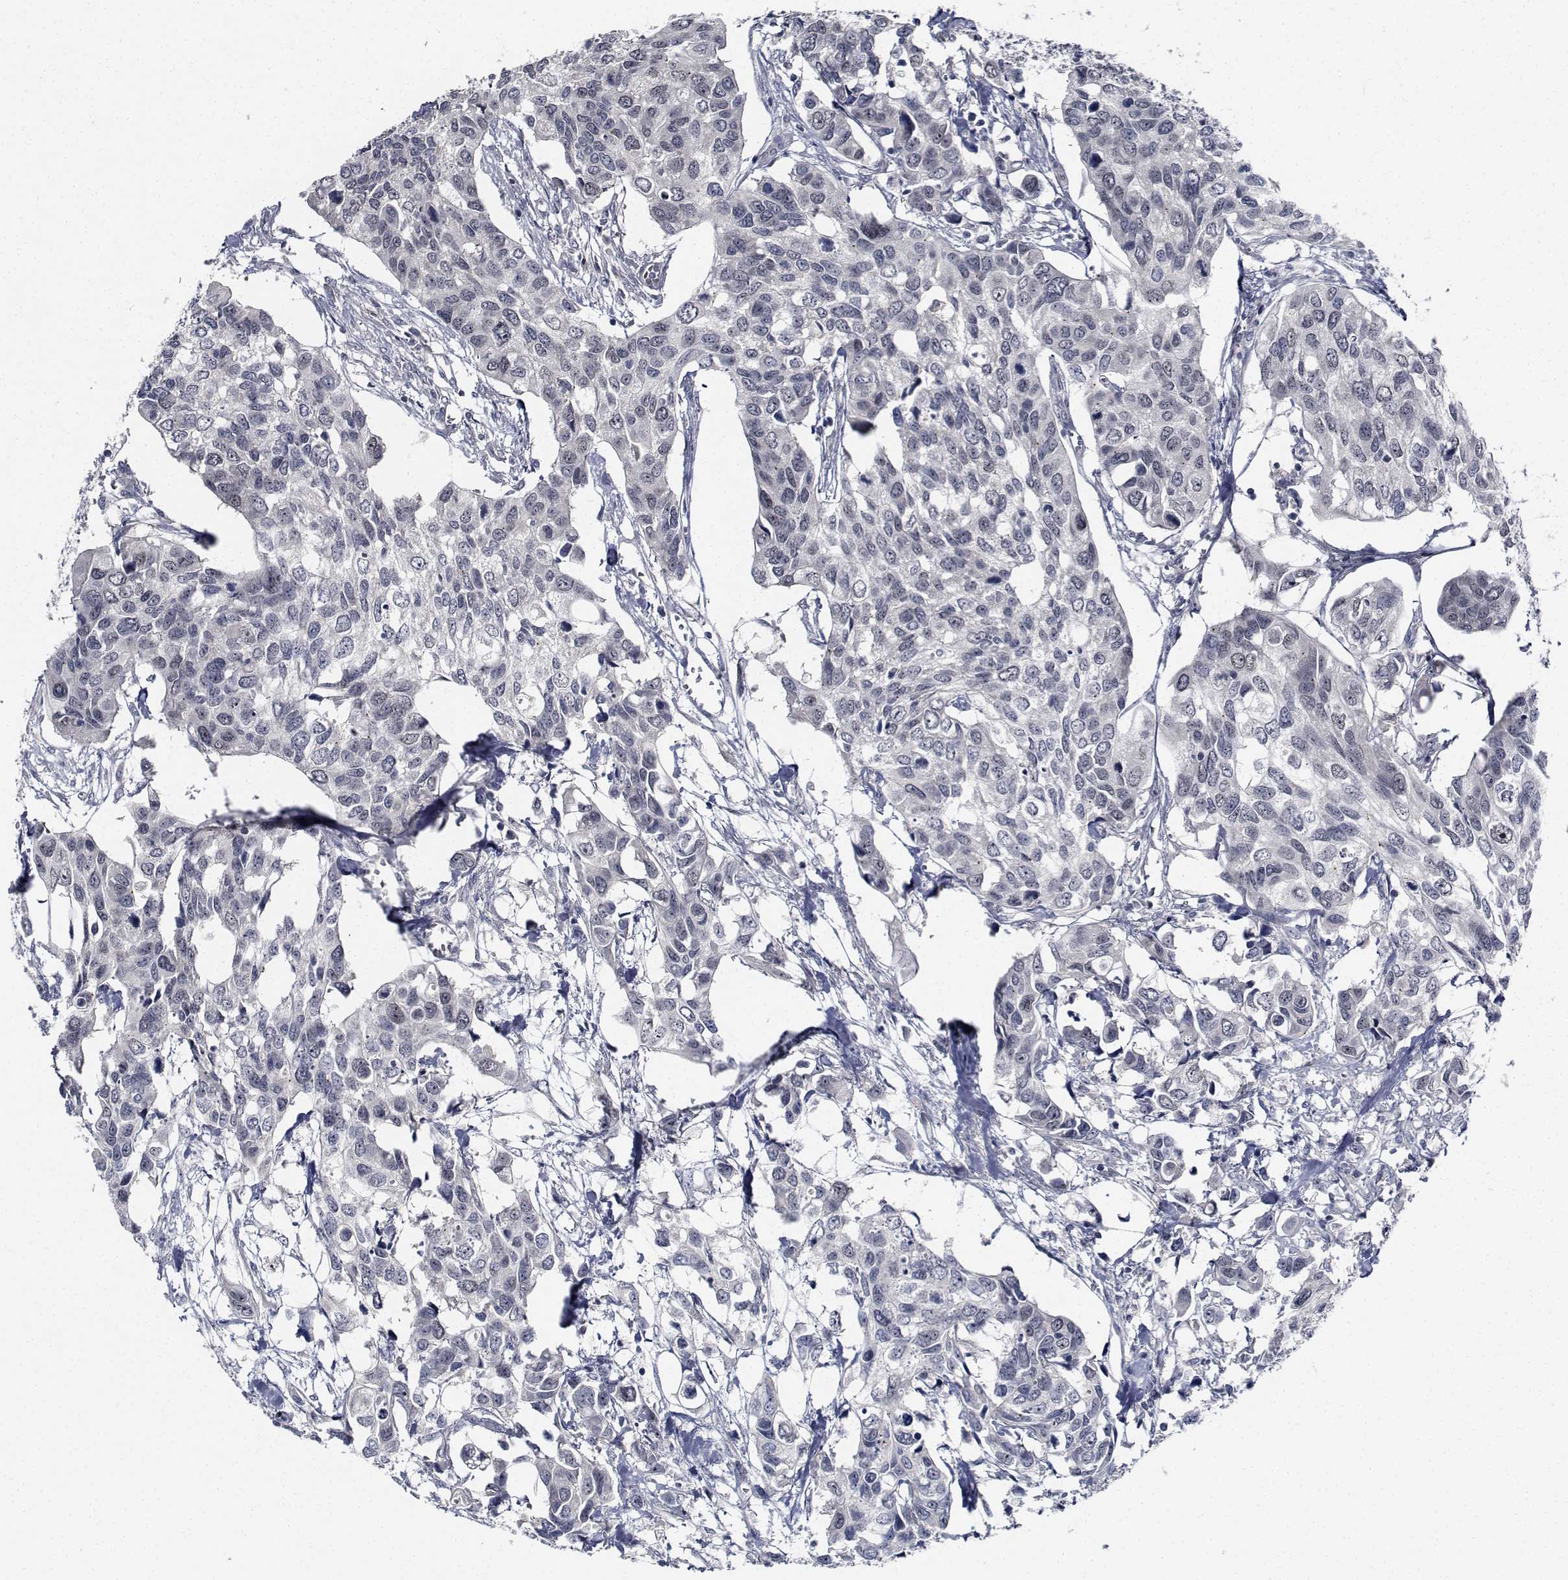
{"staining": {"intensity": "negative", "quantity": "none", "location": "none"}, "tissue": "urothelial cancer", "cell_type": "Tumor cells", "image_type": "cancer", "snomed": [{"axis": "morphology", "description": "Urothelial carcinoma, High grade"}, {"axis": "topography", "description": "Urinary bladder"}], "caption": "Tumor cells show no significant protein staining in urothelial cancer. (Stains: DAB (3,3'-diaminobenzidine) immunohistochemistry with hematoxylin counter stain, Microscopy: brightfield microscopy at high magnification).", "gene": "NVL", "patient": {"sex": "male", "age": 60}}